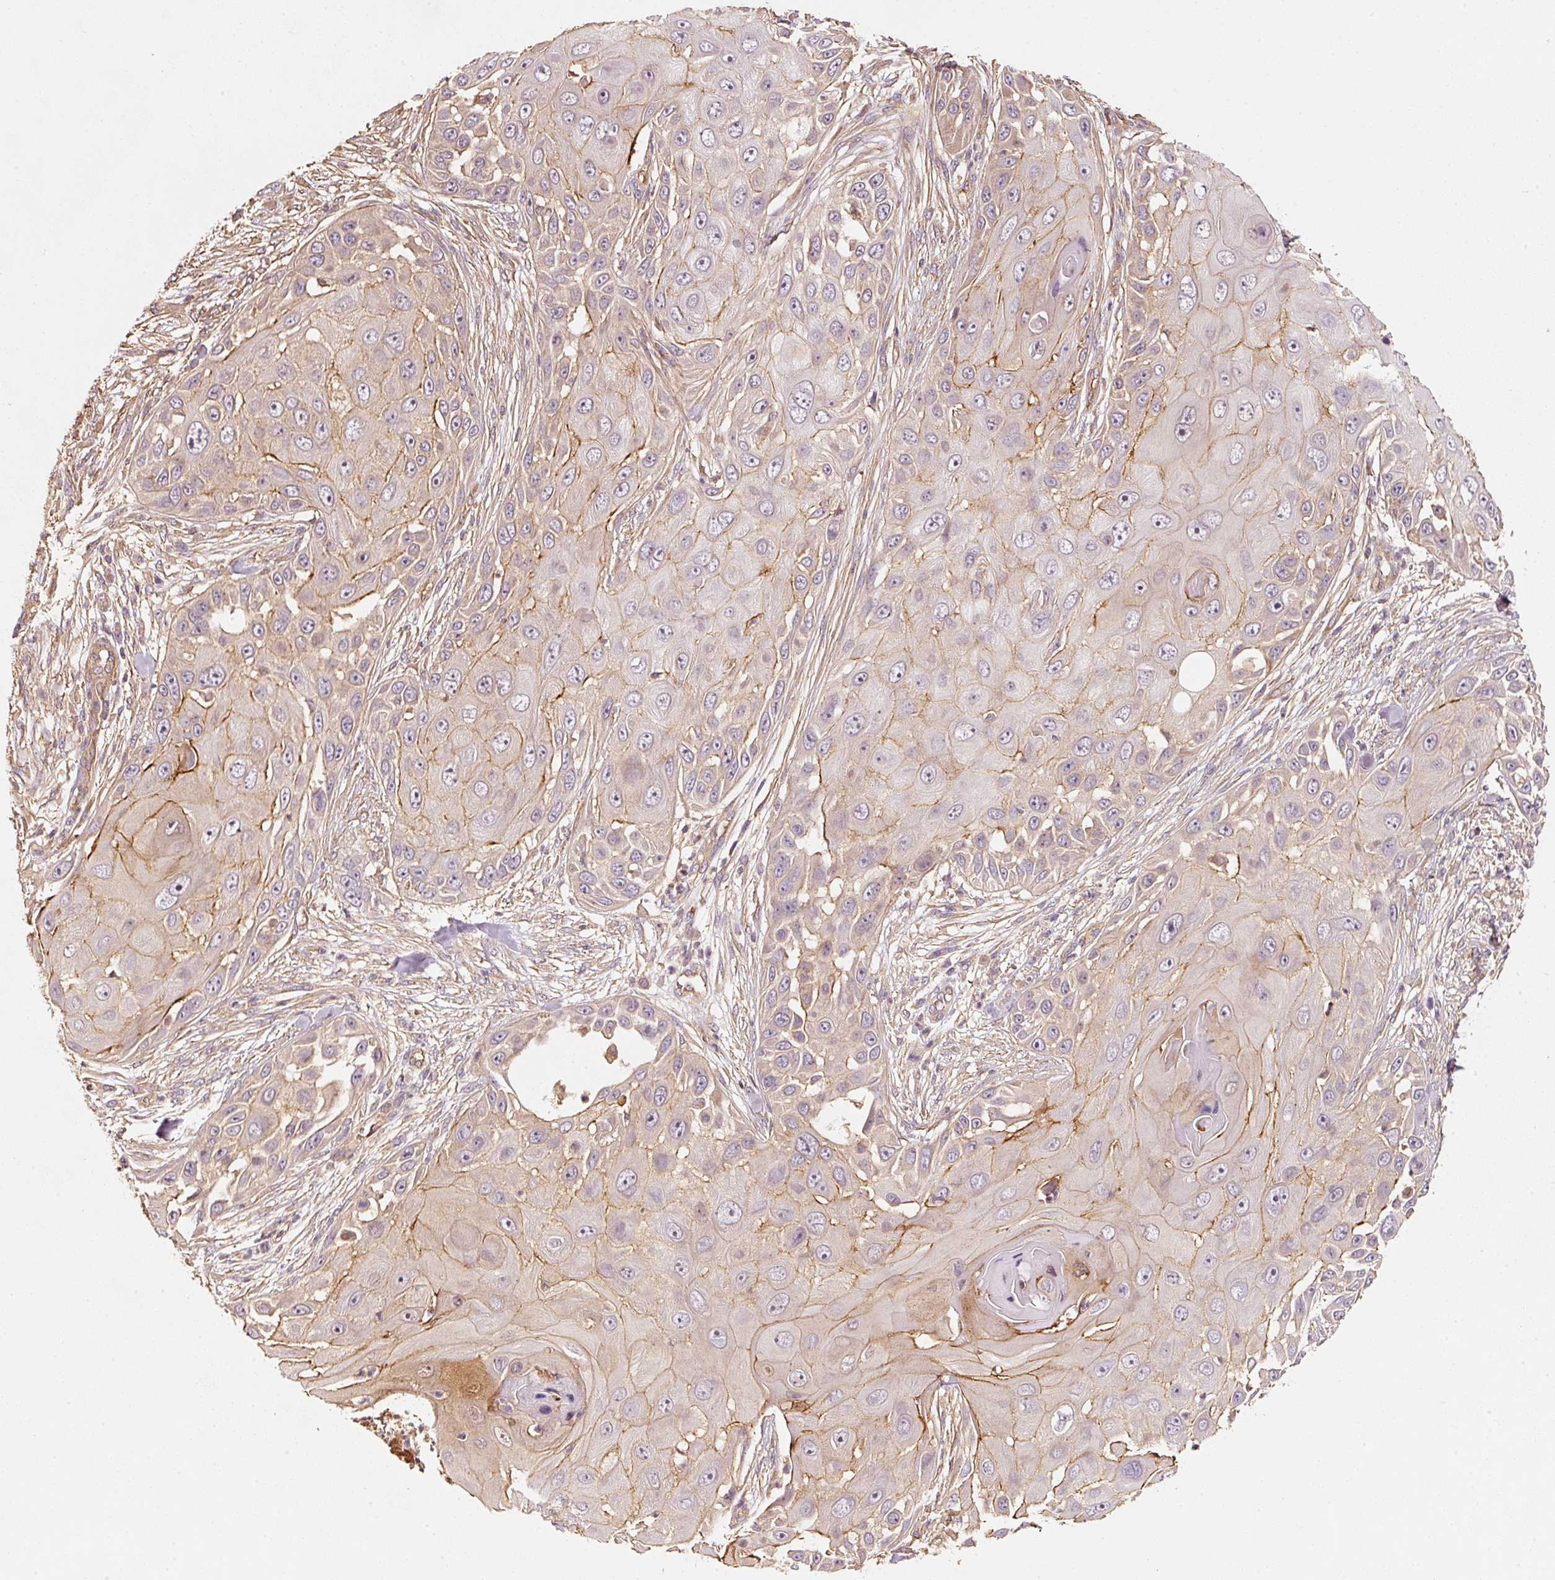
{"staining": {"intensity": "moderate", "quantity": "<25%", "location": "cytoplasmic/membranous"}, "tissue": "skin cancer", "cell_type": "Tumor cells", "image_type": "cancer", "snomed": [{"axis": "morphology", "description": "Squamous cell carcinoma, NOS"}, {"axis": "topography", "description": "Skin"}], "caption": "Skin cancer (squamous cell carcinoma) stained for a protein (brown) displays moderate cytoplasmic/membranous positive positivity in about <25% of tumor cells.", "gene": "CEP95", "patient": {"sex": "female", "age": 44}}